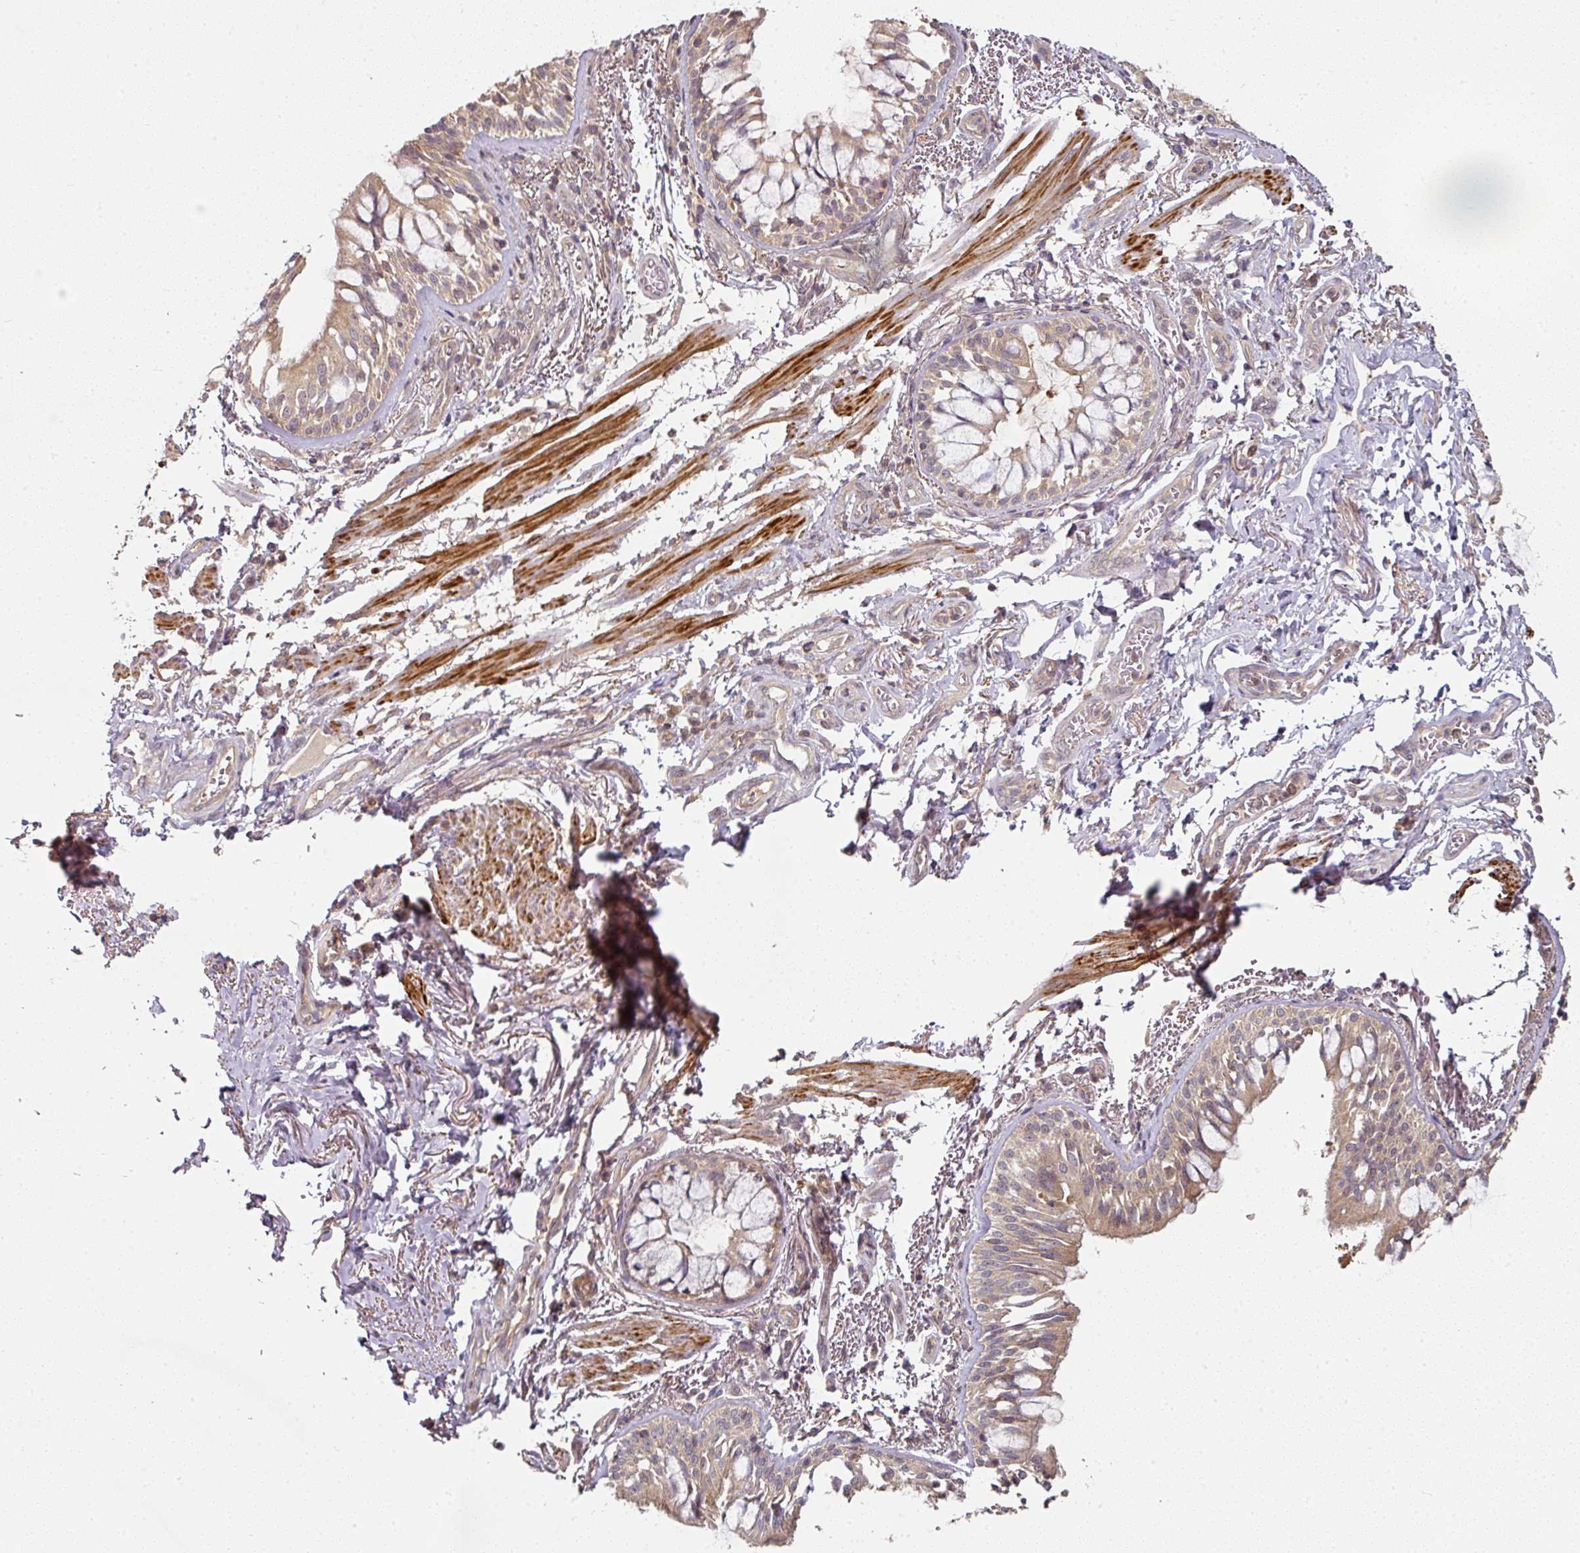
{"staining": {"intensity": "weak", "quantity": ">75%", "location": "cytoplasmic/membranous"}, "tissue": "bronchus", "cell_type": "Respiratory epithelial cells", "image_type": "normal", "snomed": [{"axis": "morphology", "description": "Normal tissue, NOS"}, {"axis": "topography", "description": "Bronchus"}], "caption": "Immunohistochemistry (DAB) staining of benign human bronchus demonstrates weak cytoplasmic/membranous protein staining in about >75% of respiratory epithelial cells. The staining was performed using DAB, with brown indicating positive protein expression. Nuclei are stained blue with hematoxylin.", "gene": "MAP2K2", "patient": {"sex": "male", "age": 70}}